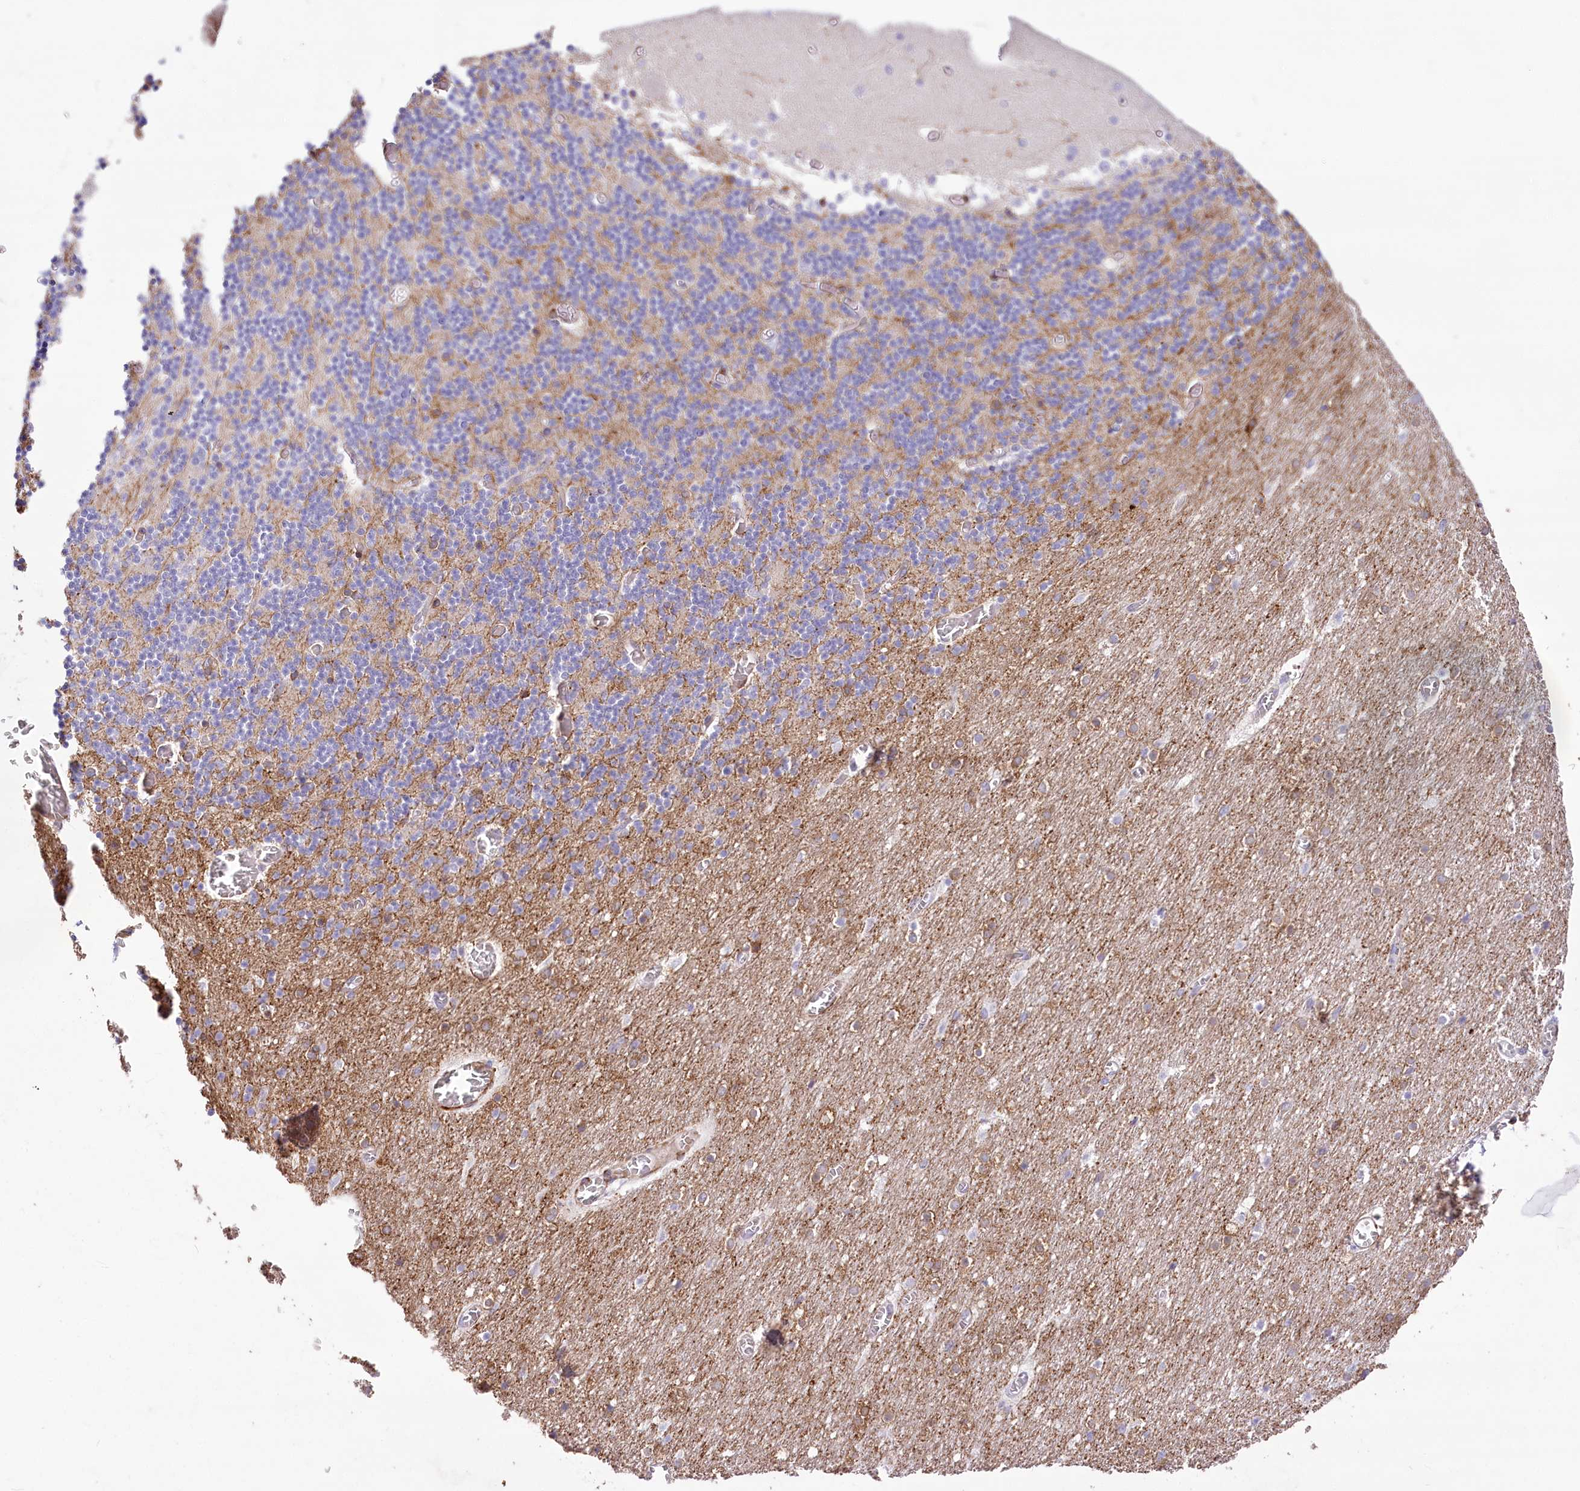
{"staining": {"intensity": "strong", "quantity": "25%-75%", "location": "cytoplasmic/membranous"}, "tissue": "cerebellum", "cell_type": "Cells in granular layer", "image_type": "normal", "snomed": [{"axis": "morphology", "description": "Normal tissue, NOS"}, {"axis": "topography", "description": "Cerebellum"}], "caption": "A photomicrograph showing strong cytoplasmic/membranous positivity in about 25%-75% of cells in granular layer in benign cerebellum, as visualized by brown immunohistochemical staining.", "gene": "ANGPTL3", "patient": {"sex": "female", "age": 28}}